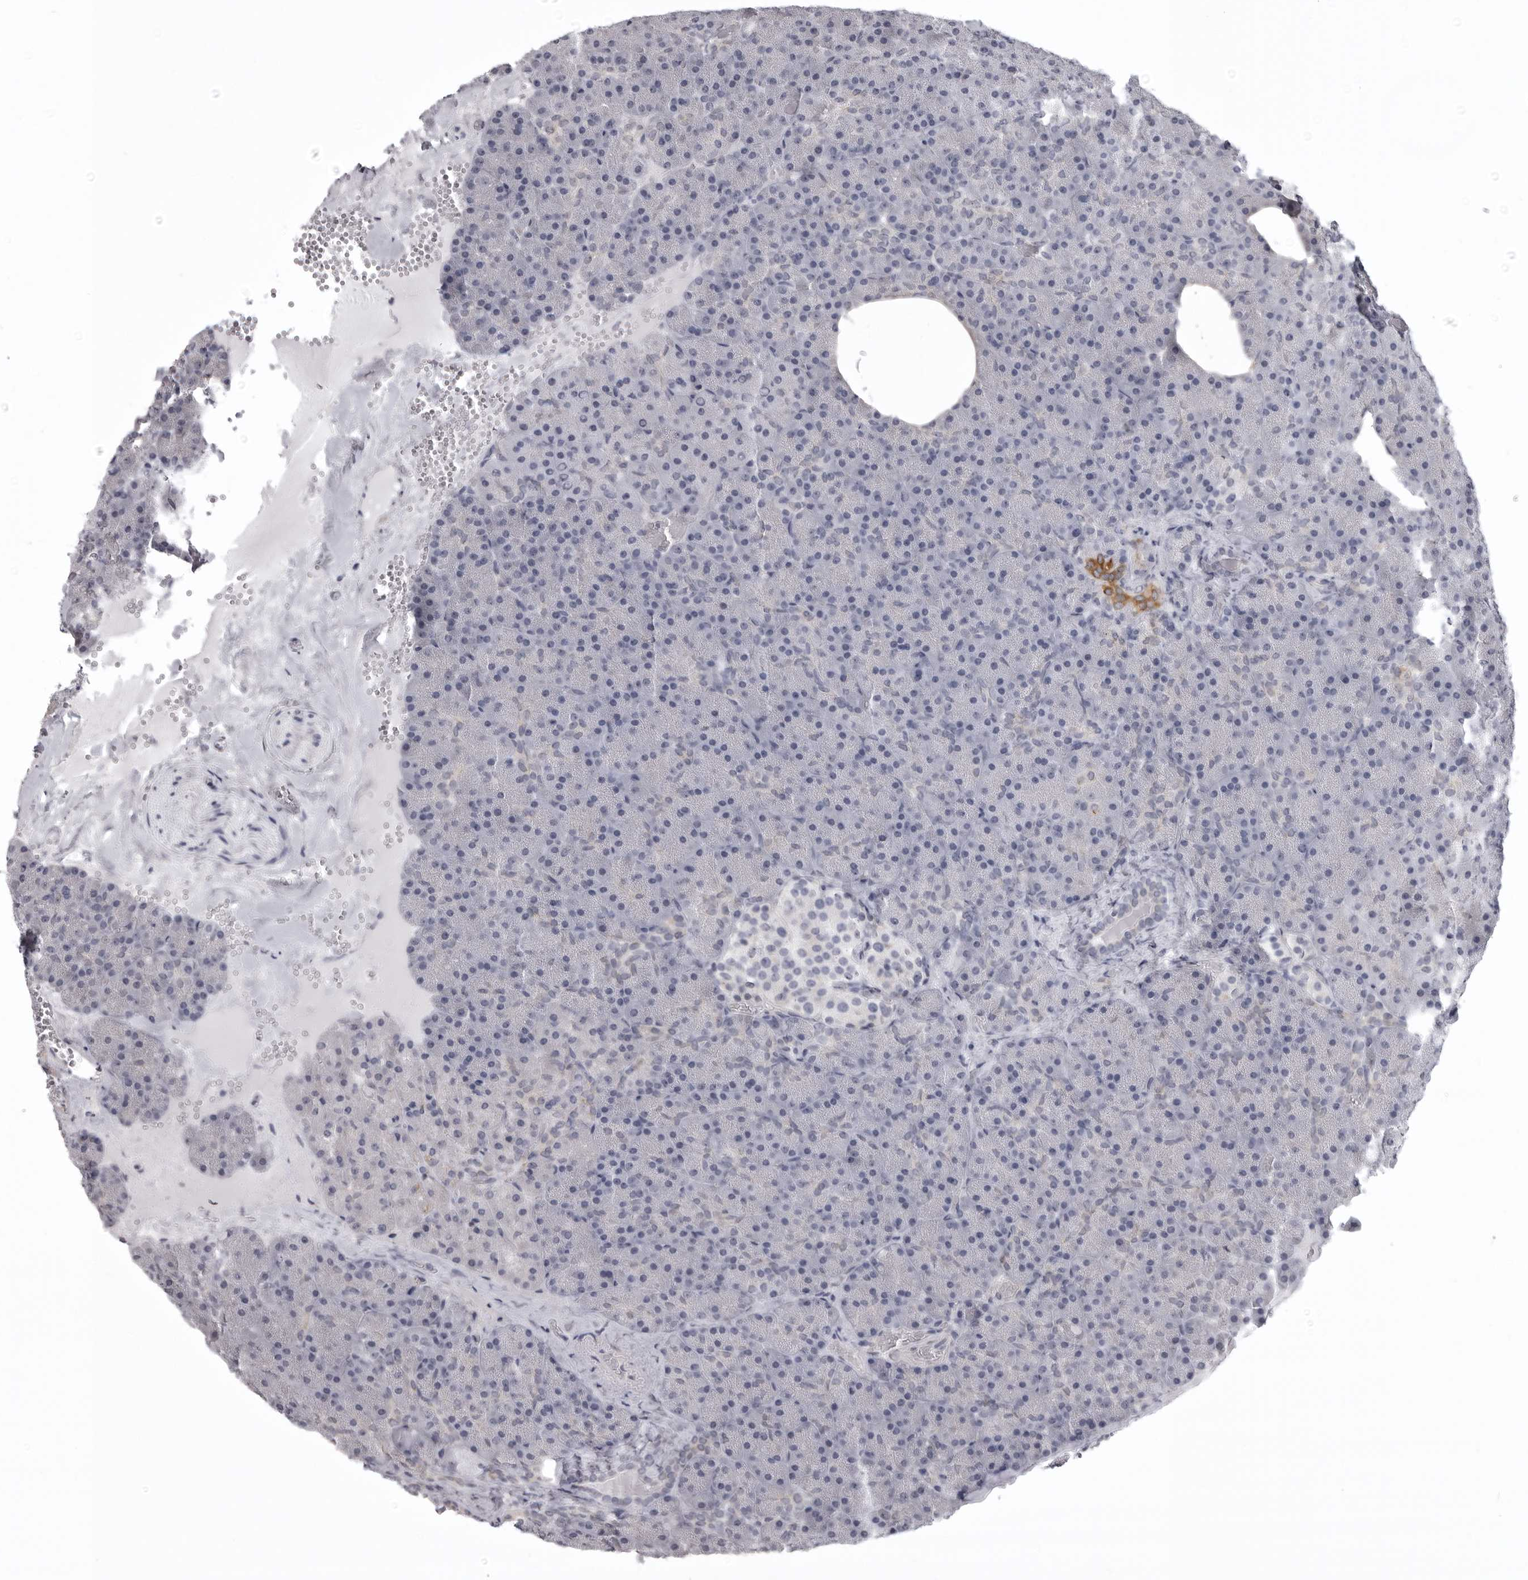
{"staining": {"intensity": "moderate", "quantity": "<25%", "location": "cytoplasmic/membranous"}, "tissue": "pancreas", "cell_type": "Exocrine glandular cells", "image_type": "normal", "snomed": [{"axis": "morphology", "description": "Normal tissue, NOS"}, {"axis": "morphology", "description": "Carcinoid, malignant, NOS"}, {"axis": "topography", "description": "Pancreas"}], "caption": "DAB (3,3'-diaminobenzidine) immunohistochemical staining of unremarkable pancreas displays moderate cytoplasmic/membranous protein expression in approximately <25% of exocrine glandular cells.", "gene": "NCEH1", "patient": {"sex": "female", "age": 35}}